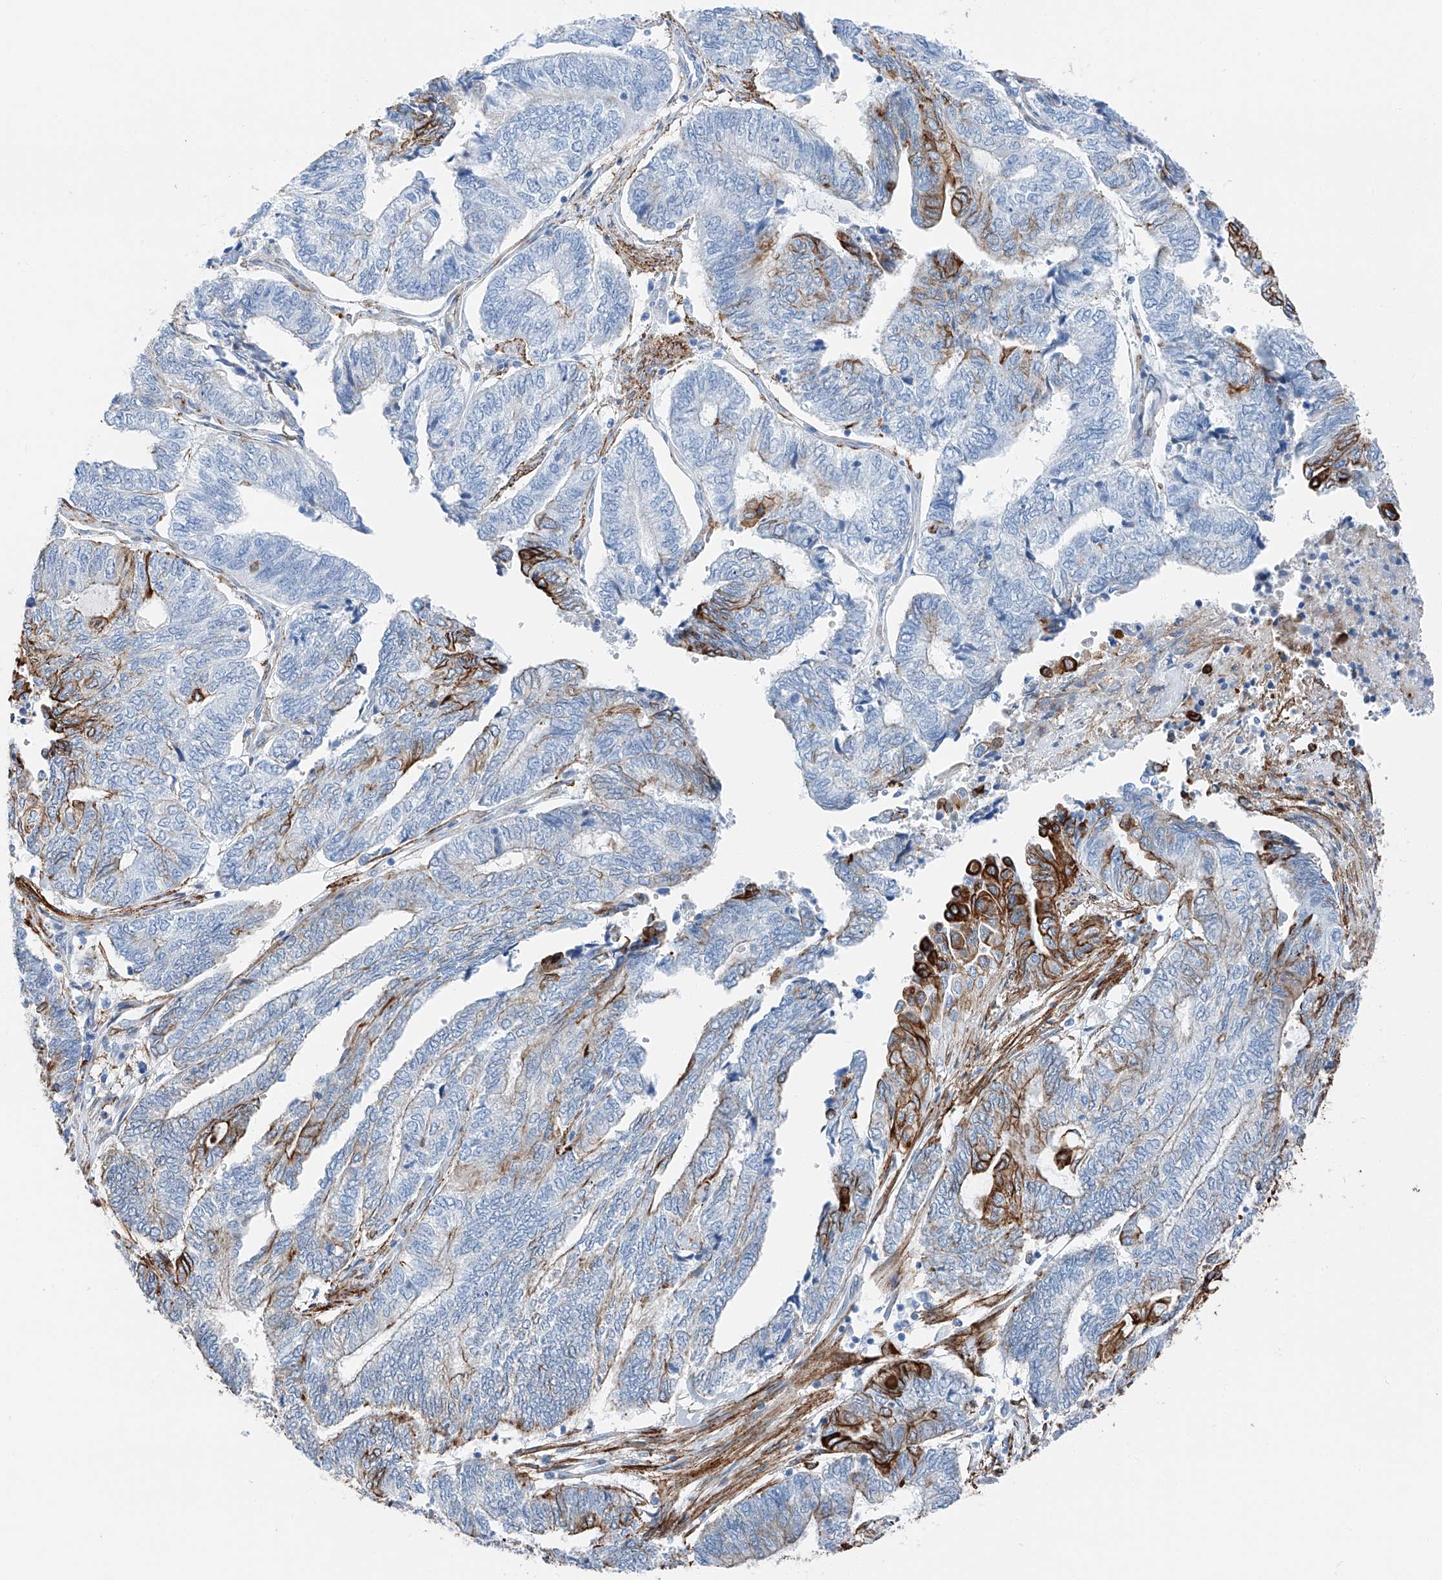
{"staining": {"intensity": "strong", "quantity": "<25%", "location": "cytoplasmic/membranous"}, "tissue": "endometrial cancer", "cell_type": "Tumor cells", "image_type": "cancer", "snomed": [{"axis": "morphology", "description": "Adenocarcinoma, NOS"}, {"axis": "topography", "description": "Uterus"}, {"axis": "topography", "description": "Endometrium"}], "caption": "Protein expression analysis of endometrial cancer (adenocarcinoma) reveals strong cytoplasmic/membranous expression in approximately <25% of tumor cells.", "gene": "ZNF804A", "patient": {"sex": "female", "age": 70}}